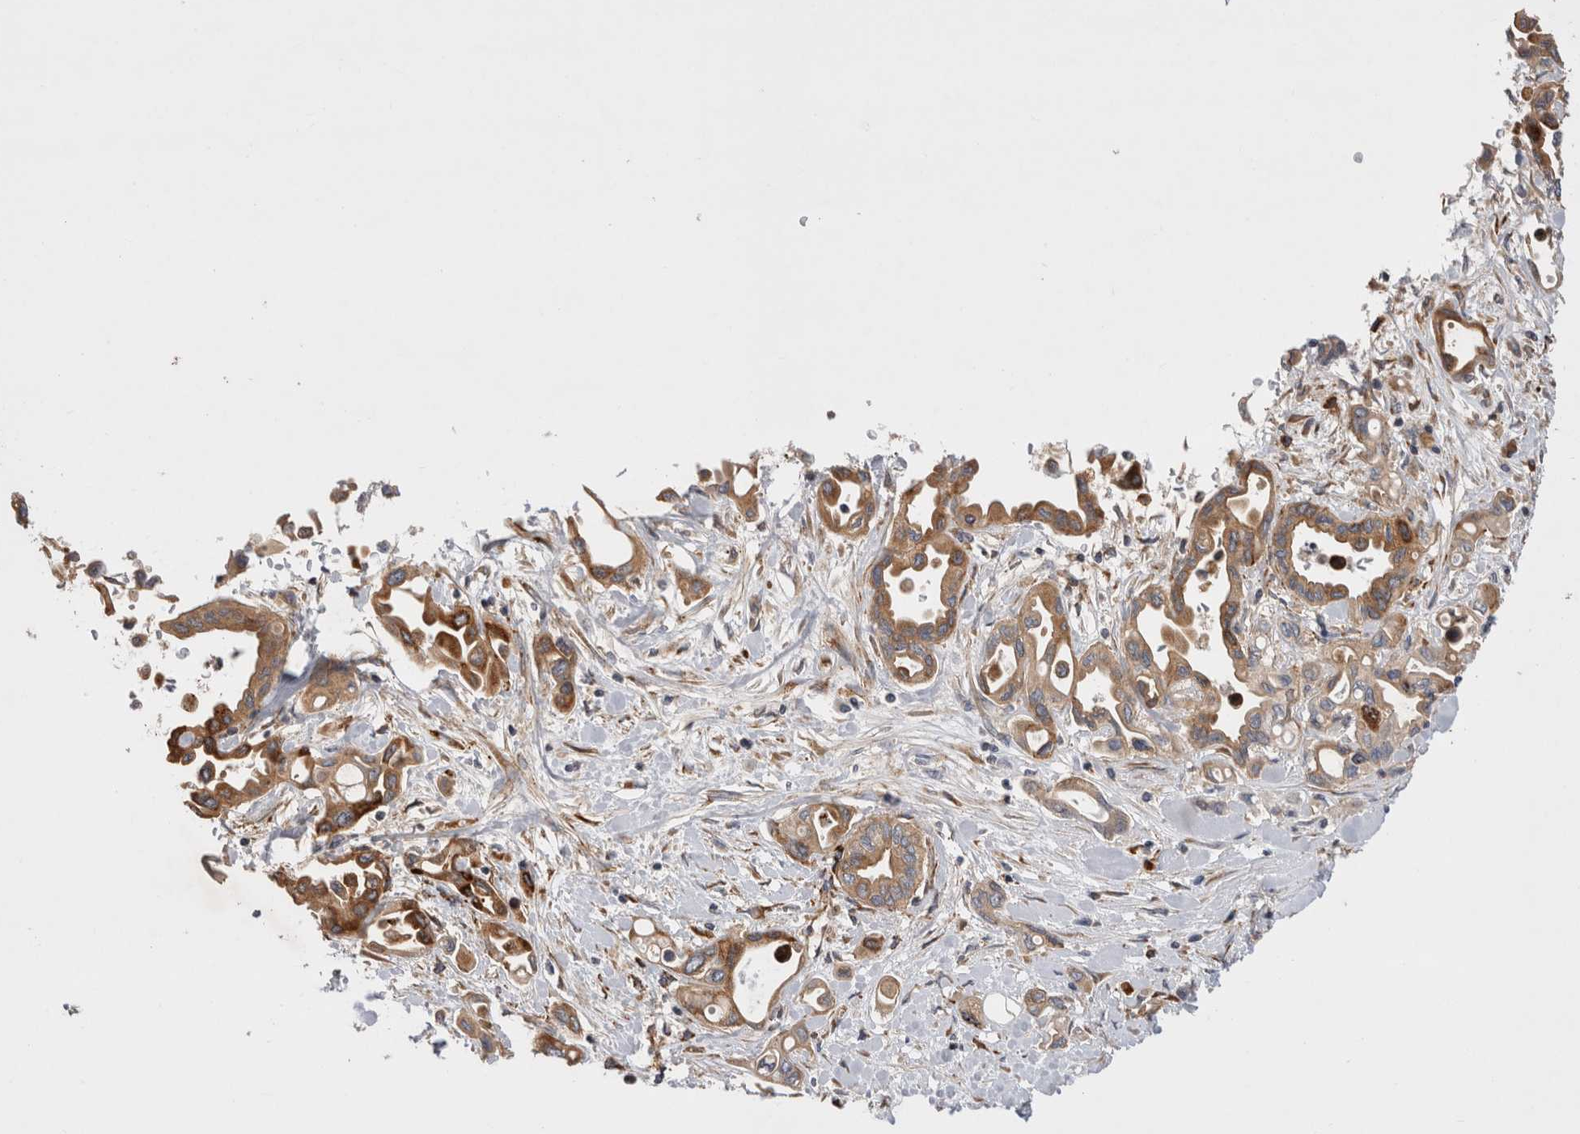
{"staining": {"intensity": "moderate", "quantity": "25%-75%", "location": "cytoplasmic/membranous"}, "tissue": "pancreatic cancer", "cell_type": "Tumor cells", "image_type": "cancer", "snomed": [{"axis": "morphology", "description": "Adenocarcinoma, NOS"}, {"axis": "topography", "description": "Pancreas"}], "caption": "IHC (DAB (3,3'-diaminobenzidine)) staining of human adenocarcinoma (pancreatic) reveals moderate cytoplasmic/membranous protein positivity in about 25%-75% of tumor cells.", "gene": "PDCD10", "patient": {"sex": "female", "age": 57}}